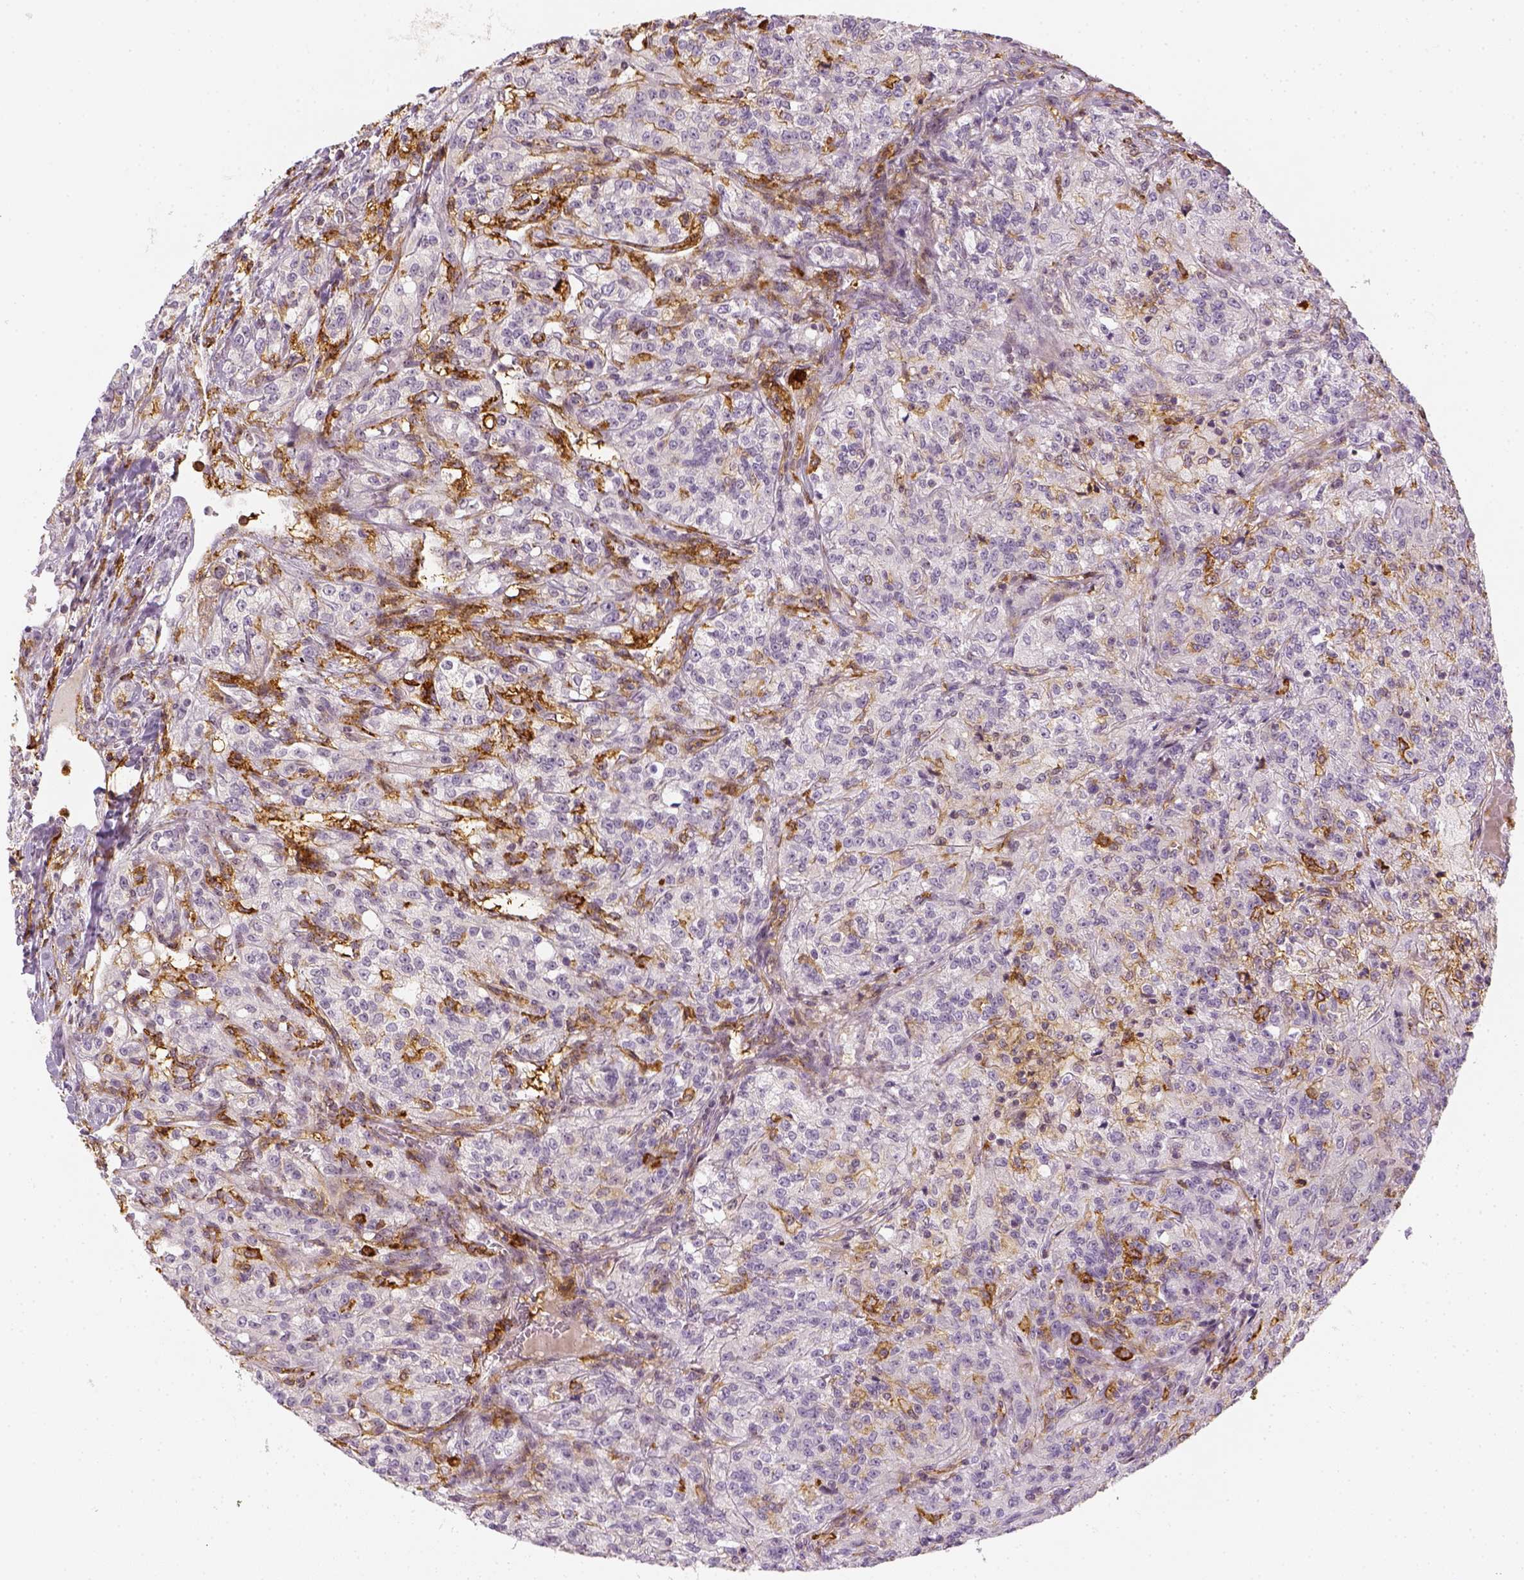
{"staining": {"intensity": "negative", "quantity": "none", "location": "none"}, "tissue": "renal cancer", "cell_type": "Tumor cells", "image_type": "cancer", "snomed": [{"axis": "morphology", "description": "Adenocarcinoma, NOS"}, {"axis": "topography", "description": "Kidney"}], "caption": "The histopathology image shows no significant staining in tumor cells of renal cancer (adenocarcinoma).", "gene": "CD14", "patient": {"sex": "female", "age": 63}}